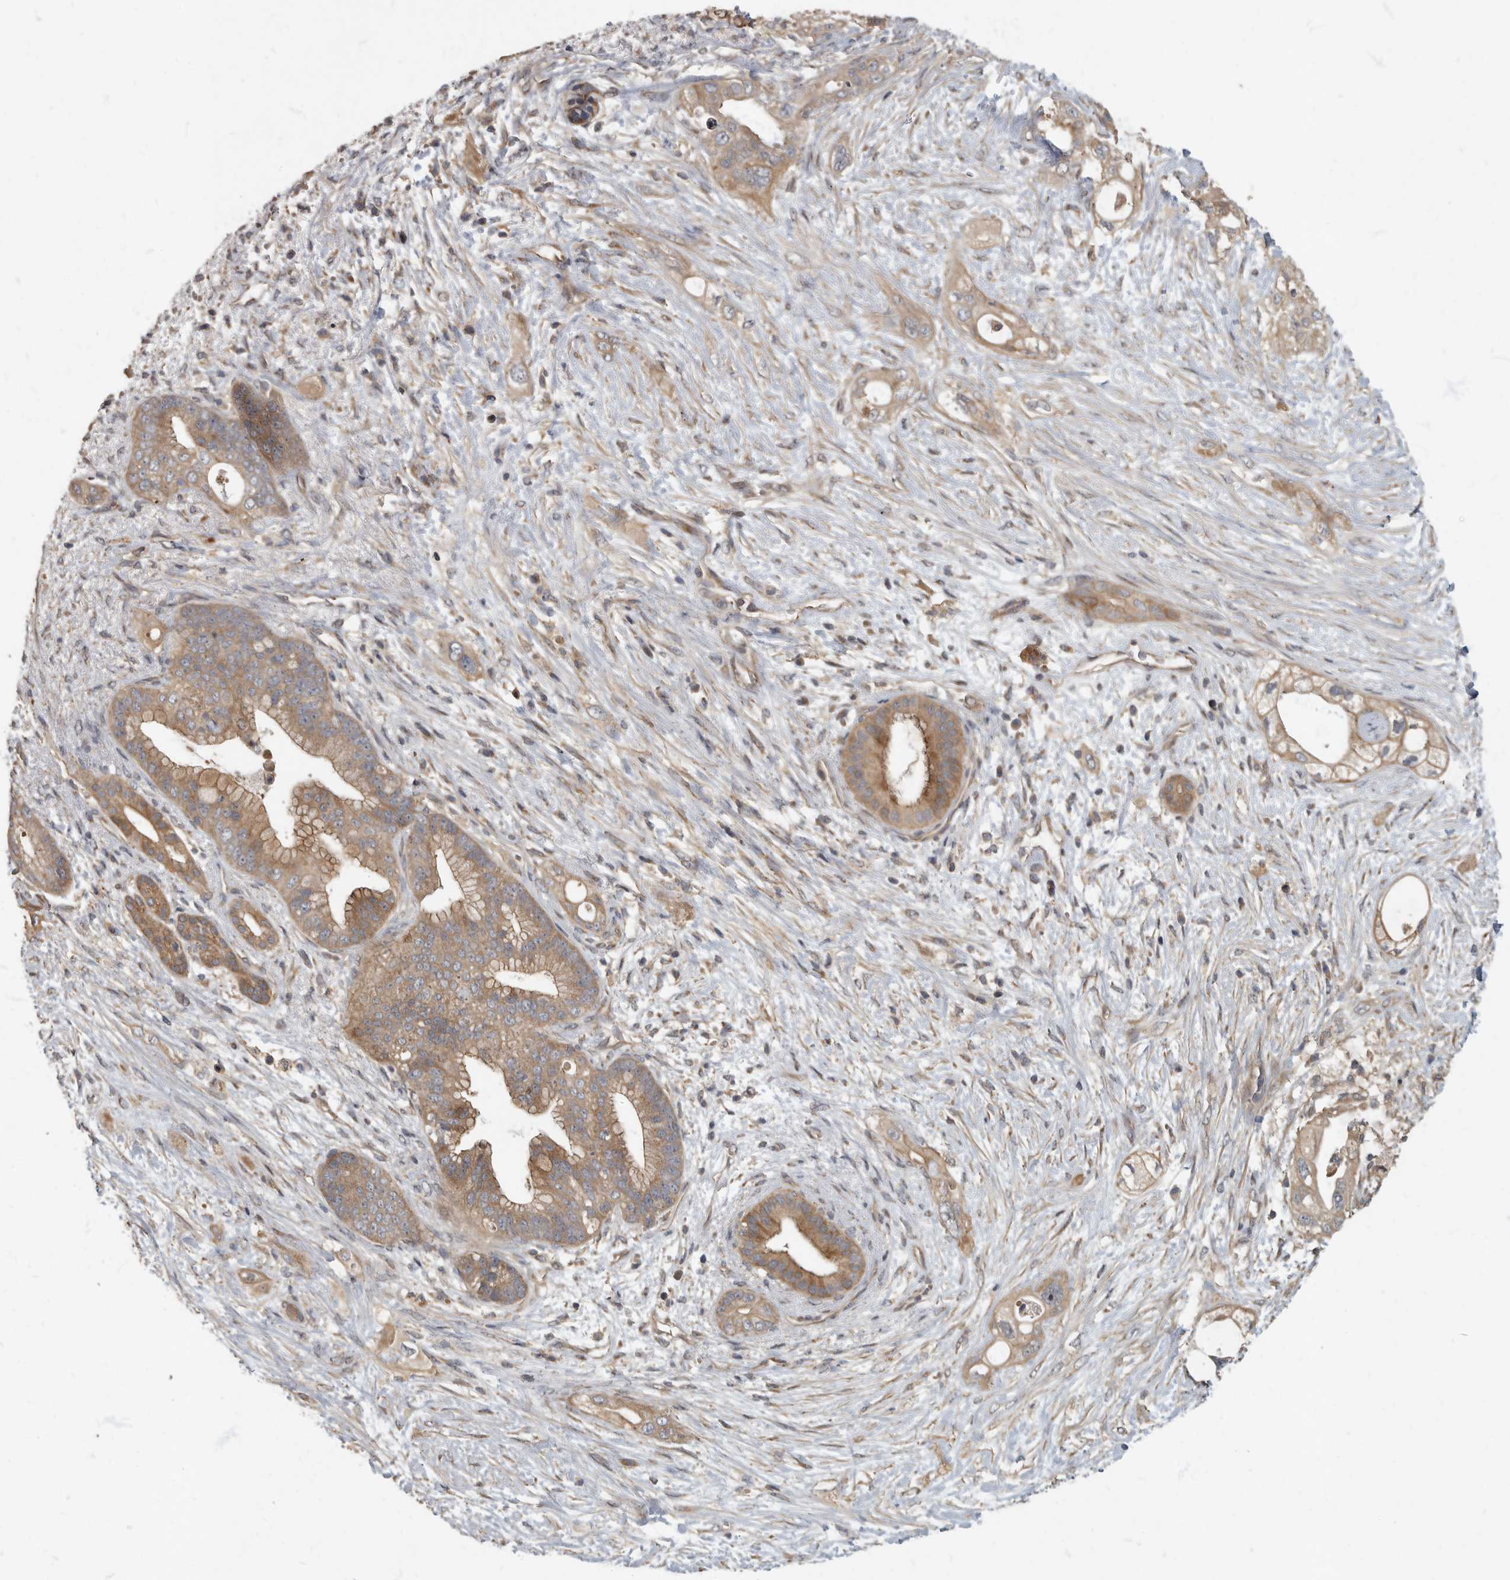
{"staining": {"intensity": "moderate", "quantity": ">75%", "location": "cytoplasmic/membranous"}, "tissue": "pancreatic cancer", "cell_type": "Tumor cells", "image_type": "cancer", "snomed": [{"axis": "morphology", "description": "Adenocarcinoma, NOS"}, {"axis": "topography", "description": "Pancreas"}], "caption": "A high-resolution histopathology image shows immunohistochemistry staining of adenocarcinoma (pancreatic), which shows moderate cytoplasmic/membranous positivity in approximately >75% of tumor cells.", "gene": "IQCK", "patient": {"sex": "male", "age": 53}}